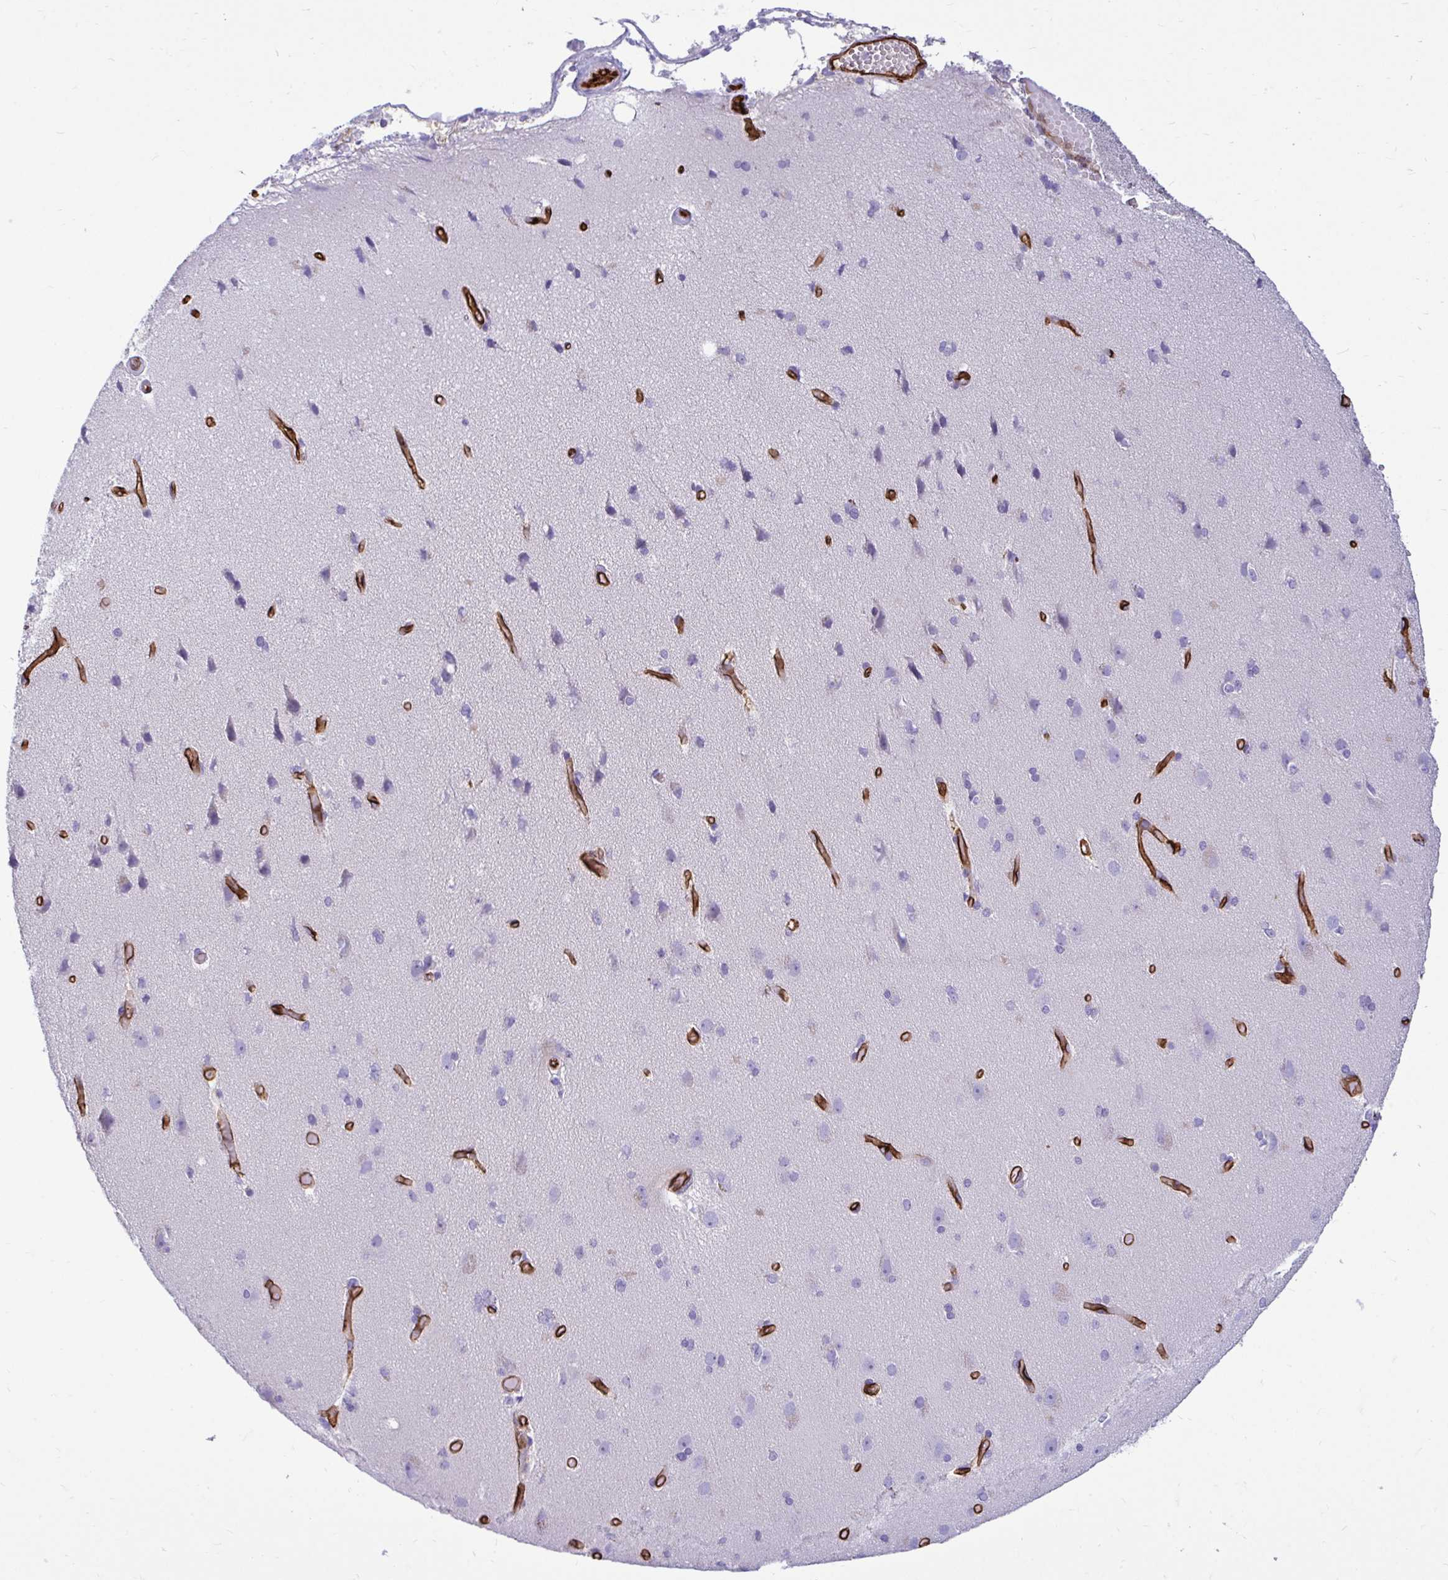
{"staining": {"intensity": "strong", "quantity": ">75%", "location": "cytoplasmic/membranous"}, "tissue": "cerebral cortex", "cell_type": "Endothelial cells", "image_type": "normal", "snomed": [{"axis": "morphology", "description": "Normal tissue, NOS"}, {"axis": "morphology", "description": "Glioma, malignant, High grade"}, {"axis": "topography", "description": "Cerebral cortex"}], "caption": "A high-resolution histopathology image shows immunohistochemistry (IHC) staining of benign cerebral cortex, which reveals strong cytoplasmic/membranous positivity in approximately >75% of endothelial cells.", "gene": "ABCG2", "patient": {"sex": "male", "age": 71}}